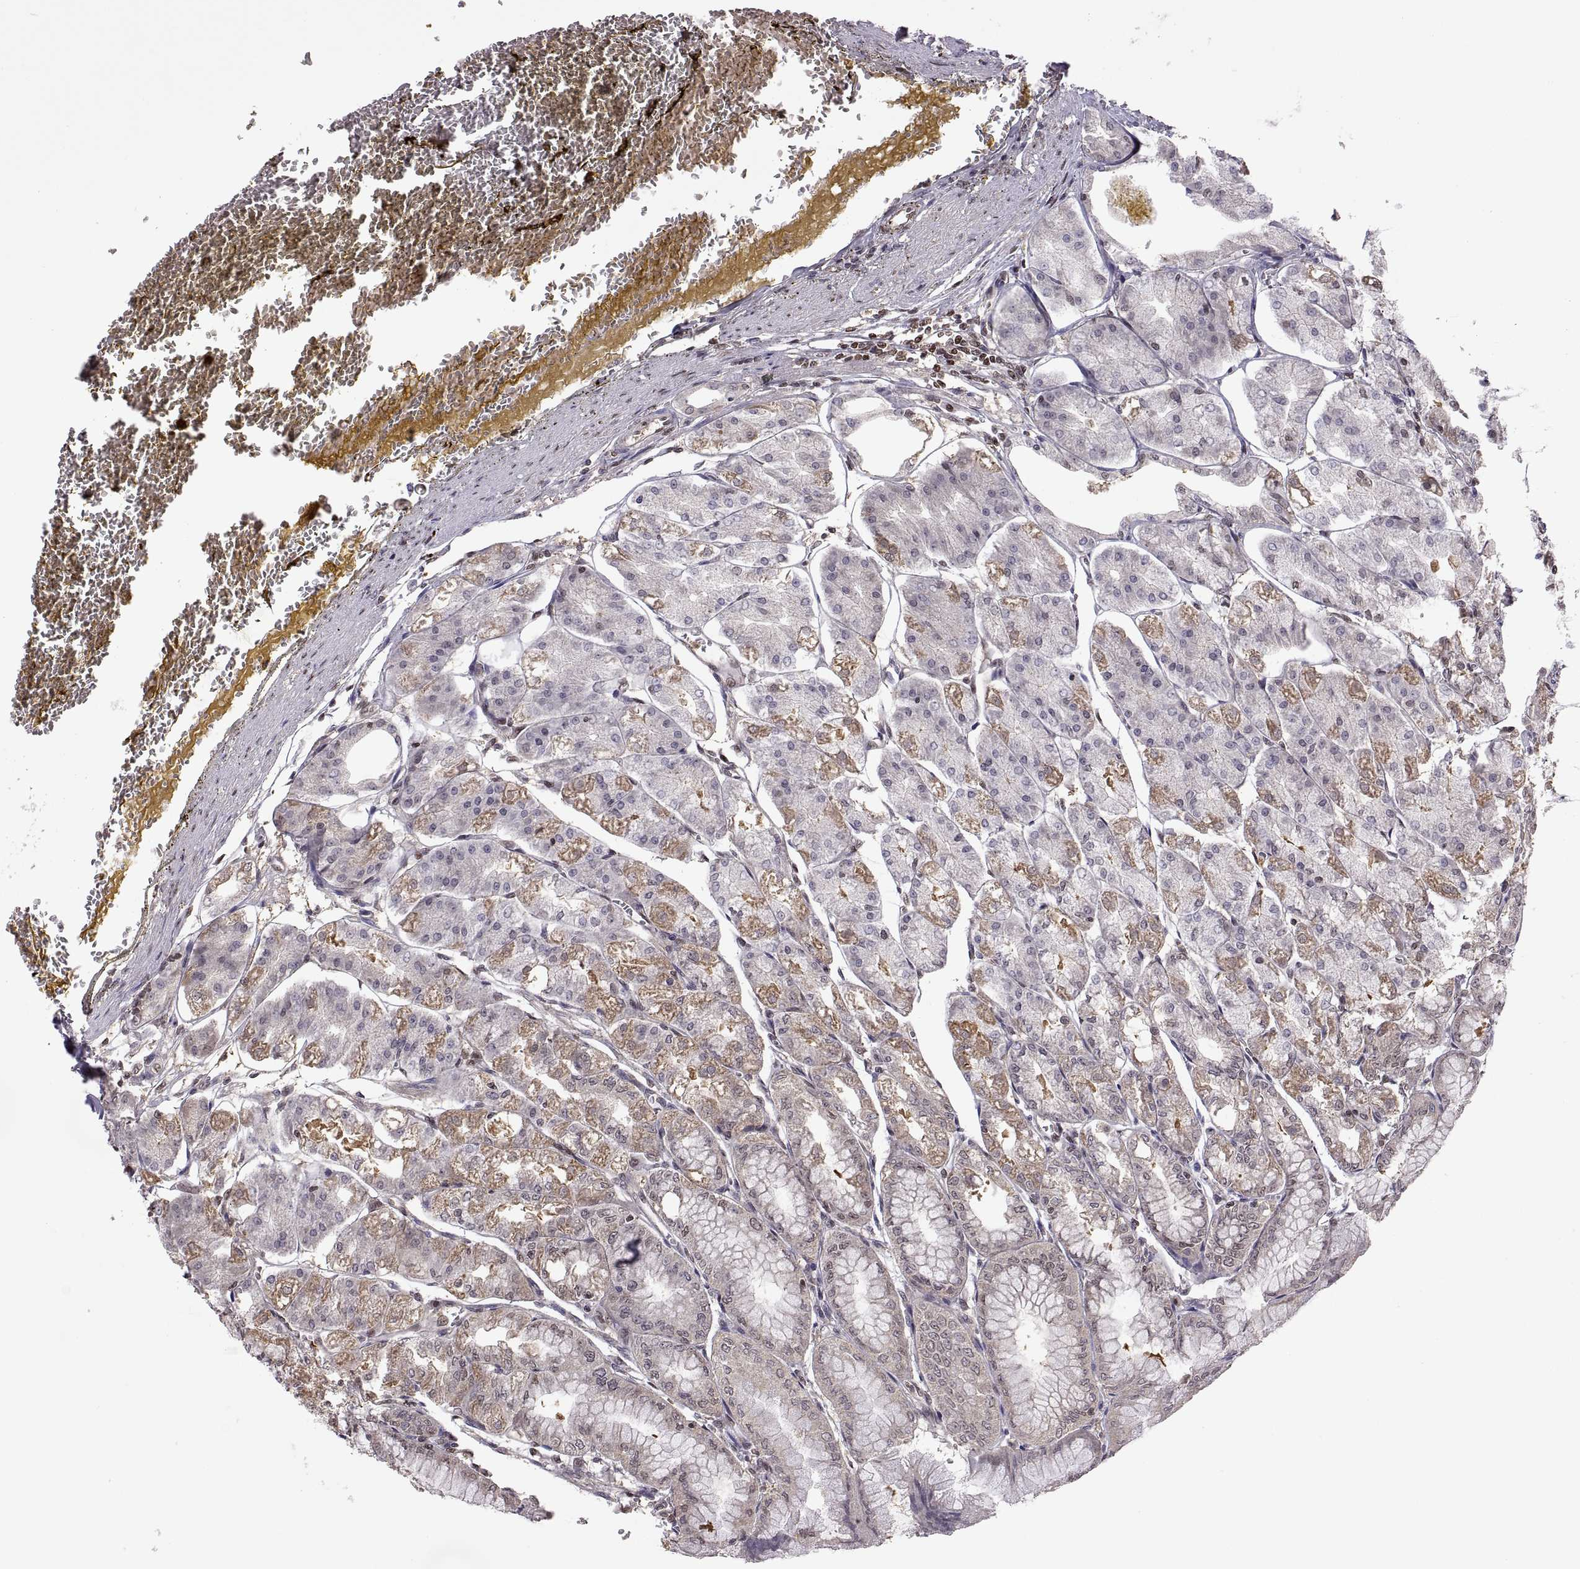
{"staining": {"intensity": "moderate", "quantity": "<25%", "location": "cytoplasmic/membranous"}, "tissue": "stomach", "cell_type": "Glandular cells", "image_type": "normal", "snomed": [{"axis": "morphology", "description": "Normal tissue, NOS"}, {"axis": "topography", "description": "Stomach, lower"}], "caption": "Protein expression analysis of unremarkable human stomach reveals moderate cytoplasmic/membranous positivity in approximately <25% of glandular cells.", "gene": "FGF9", "patient": {"sex": "male", "age": 71}}